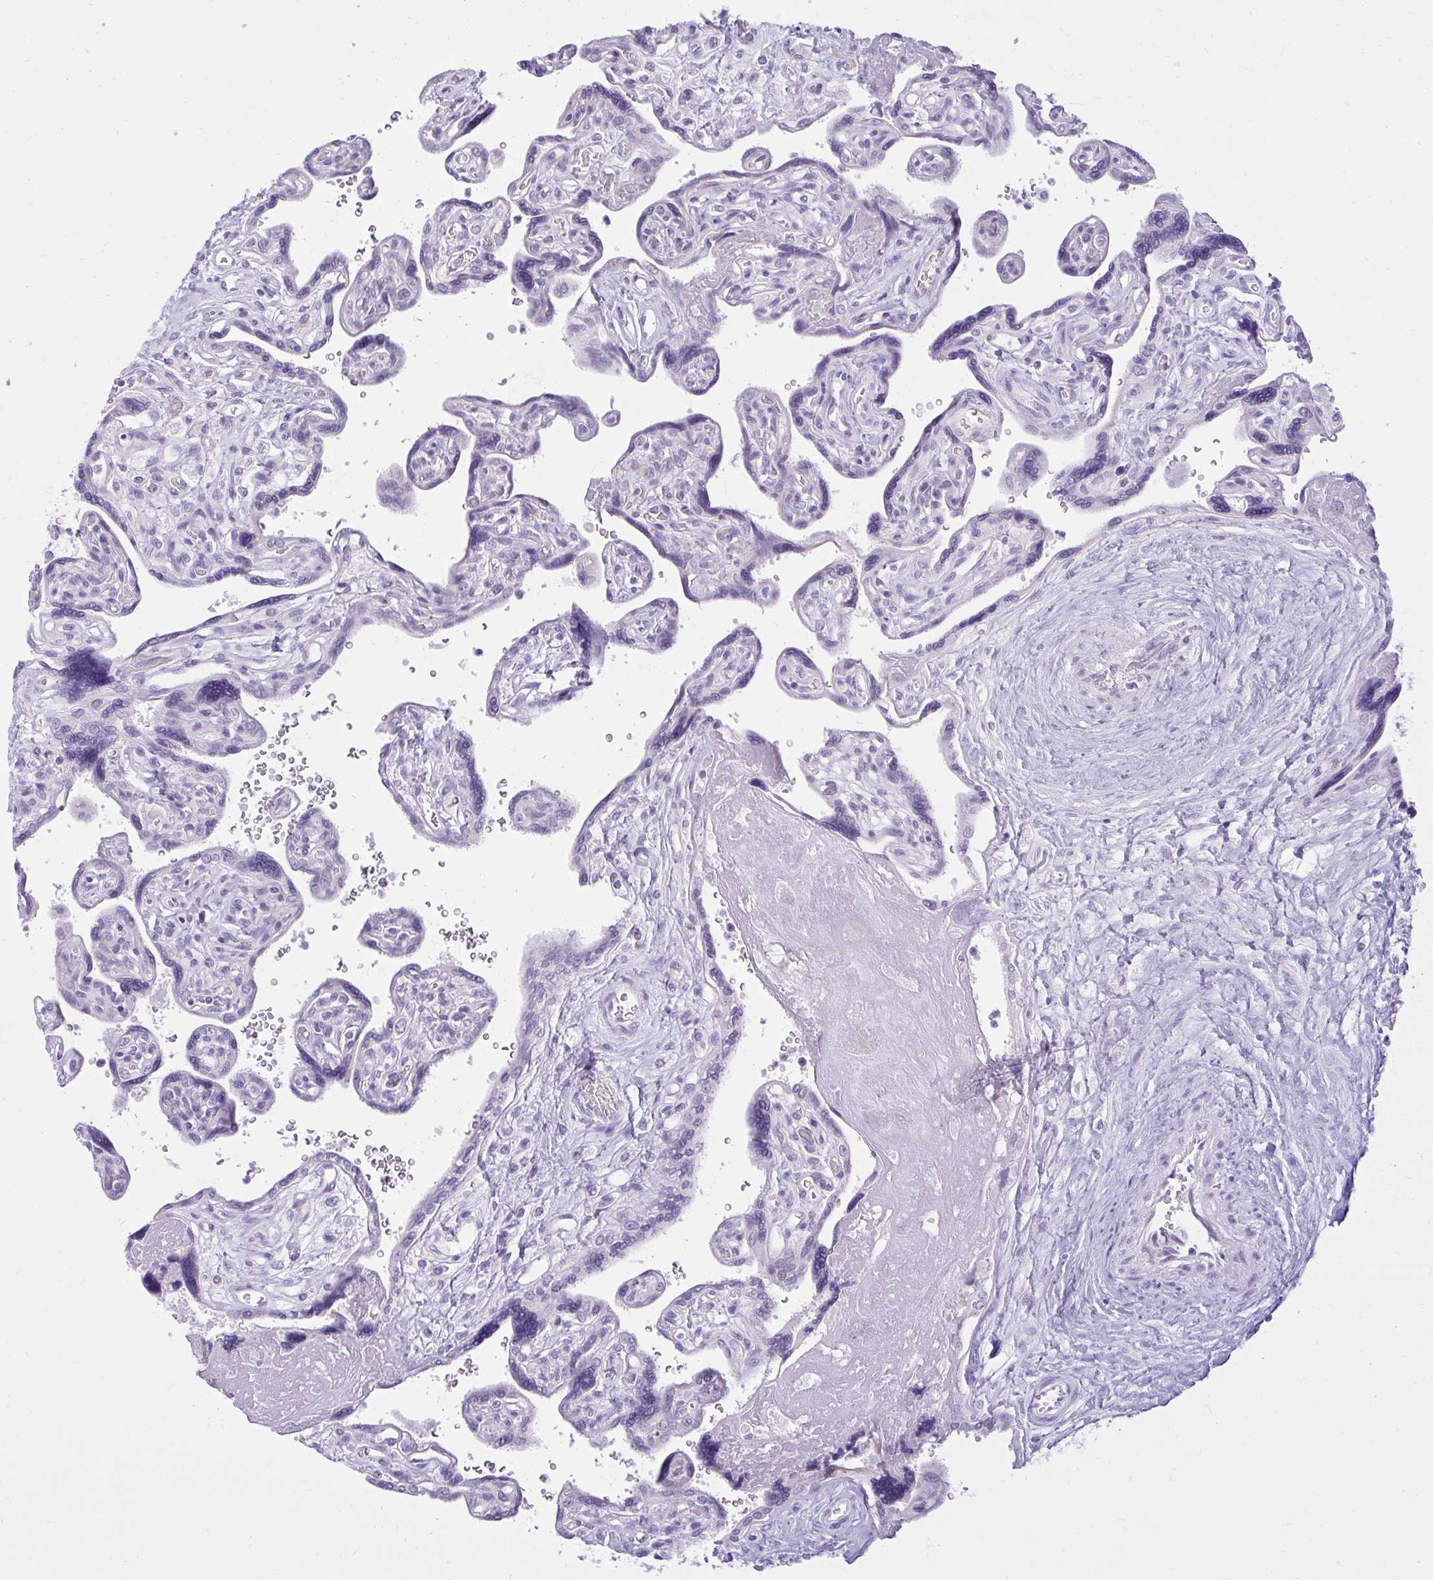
{"staining": {"intensity": "moderate", "quantity": "<25%", "location": "cytoplasmic/membranous"}, "tissue": "placenta", "cell_type": "Trophoblastic cells", "image_type": "normal", "snomed": [{"axis": "morphology", "description": "Normal tissue, NOS"}, {"axis": "topography", "description": "Placenta"}], "caption": "The micrograph reveals immunohistochemical staining of normal placenta. There is moderate cytoplasmic/membranous positivity is appreciated in about <25% of trophoblastic cells.", "gene": "PRAP1", "patient": {"sex": "female", "age": 39}}